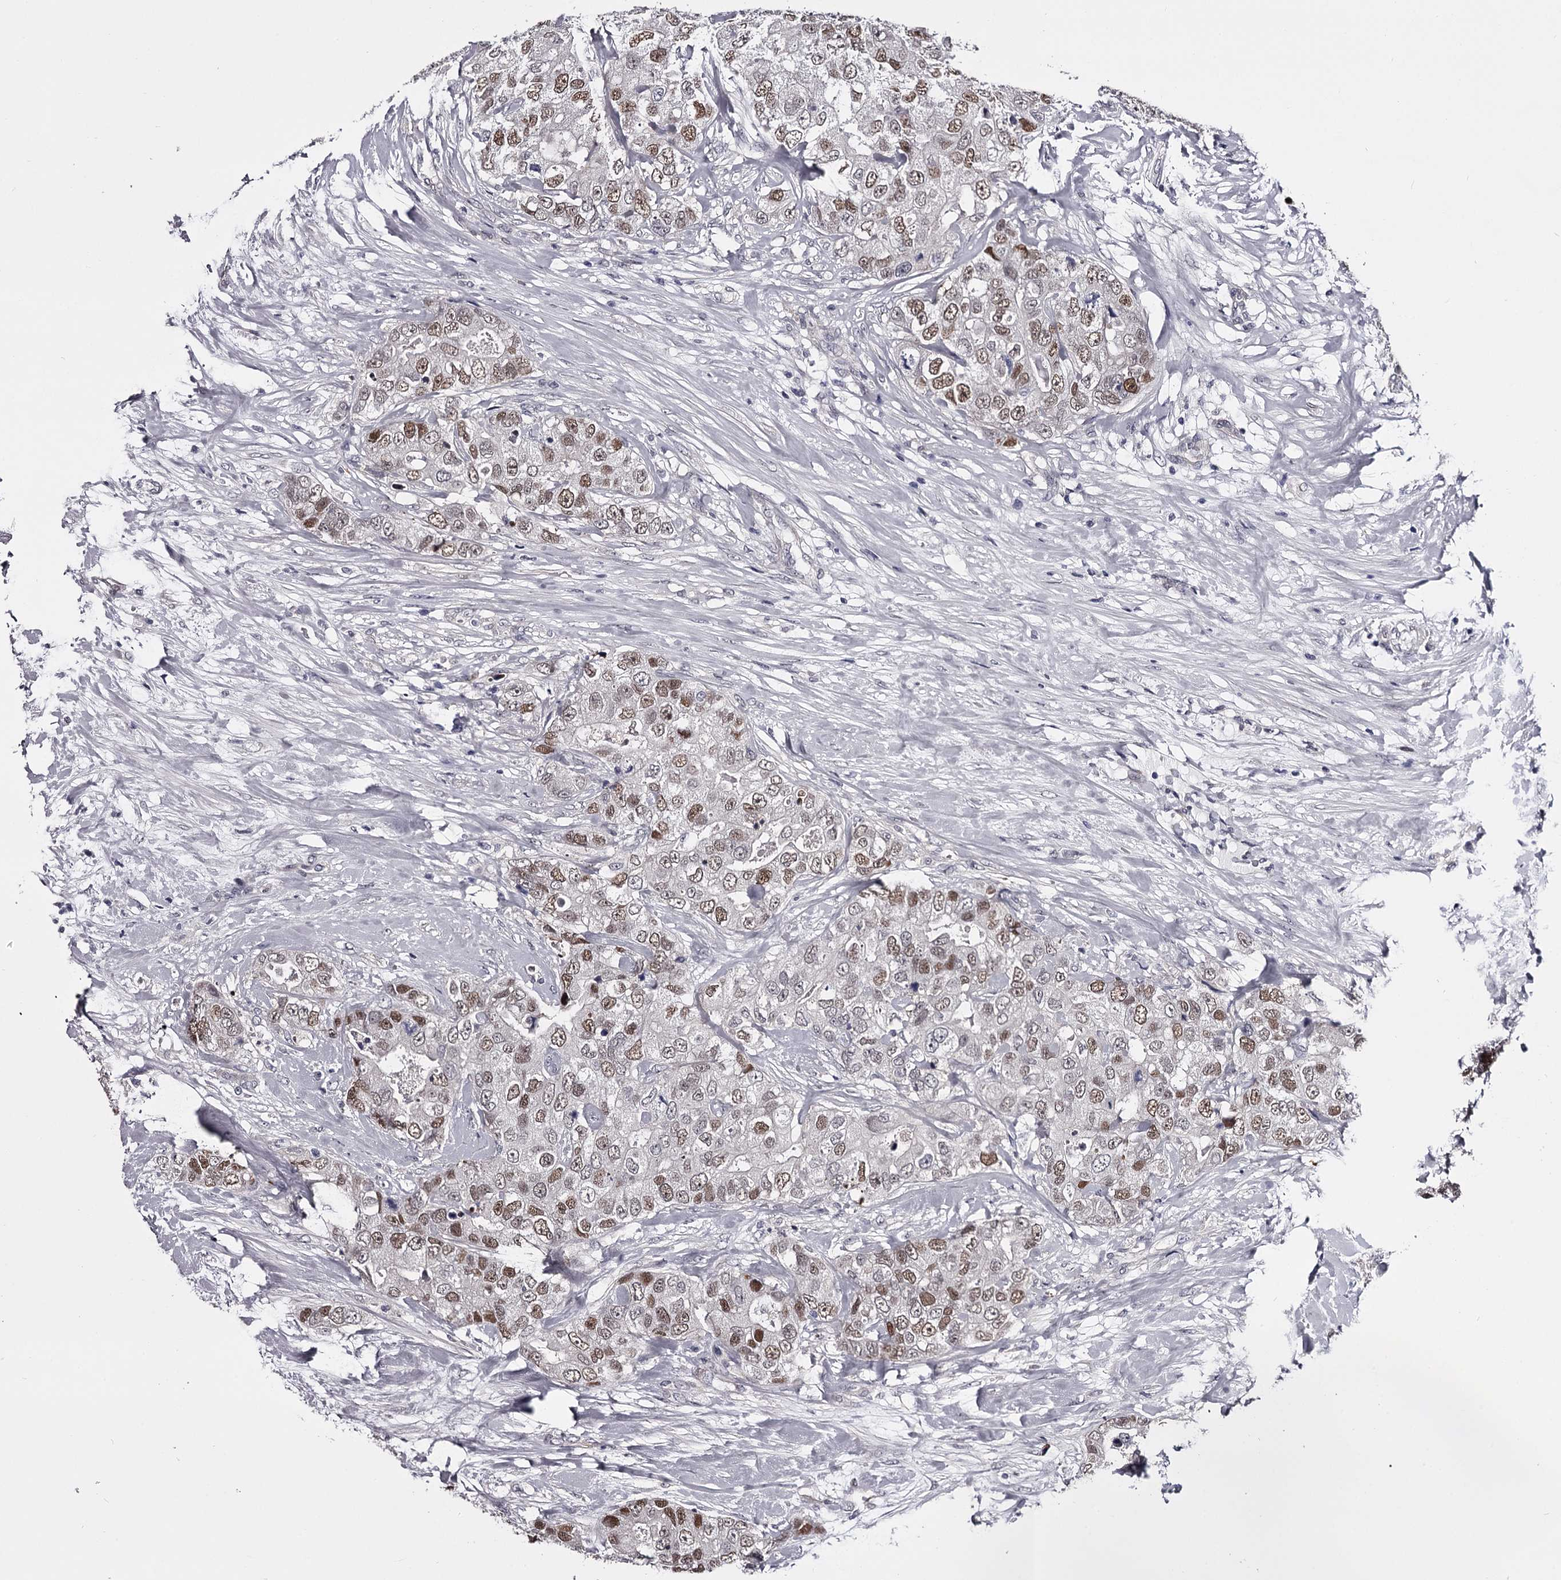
{"staining": {"intensity": "moderate", "quantity": ">75%", "location": "nuclear"}, "tissue": "breast cancer", "cell_type": "Tumor cells", "image_type": "cancer", "snomed": [{"axis": "morphology", "description": "Duct carcinoma"}, {"axis": "topography", "description": "Breast"}], "caption": "This image shows immunohistochemistry staining of breast cancer, with medium moderate nuclear positivity in about >75% of tumor cells.", "gene": "OVOL2", "patient": {"sex": "female", "age": 62}}